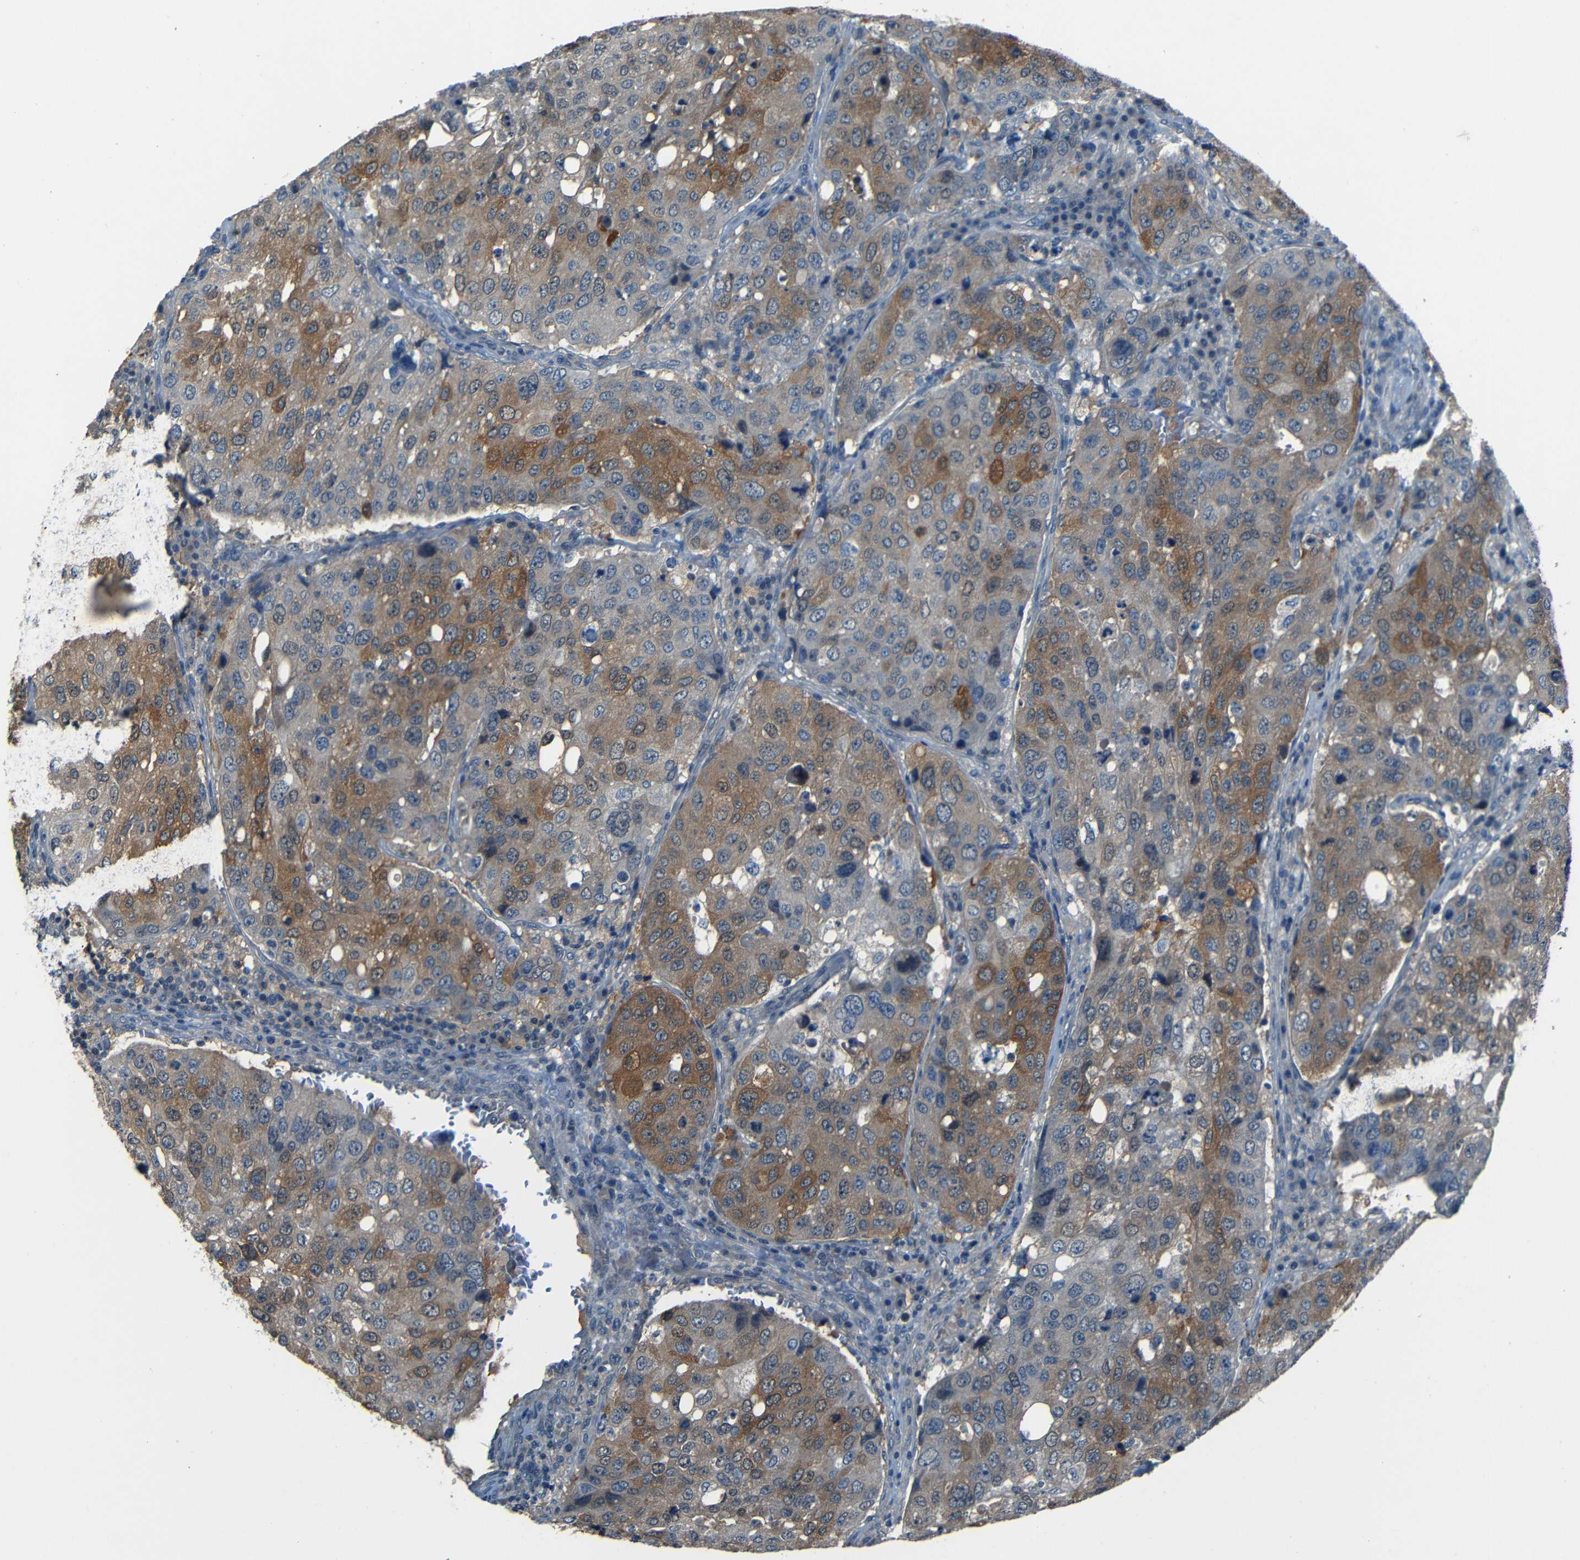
{"staining": {"intensity": "moderate", "quantity": "25%-75%", "location": "cytoplasmic/membranous"}, "tissue": "urothelial cancer", "cell_type": "Tumor cells", "image_type": "cancer", "snomed": [{"axis": "morphology", "description": "Urothelial carcinoma, High grade"}, {"axis": "topography", "description": "Lymph node"}, {"axis": "topography", "description": "Urinary bladder"}], "caption": "DAB immunohistochemical staining of urothelial cancer shows moderate cytoplasmic/membranous protein positivity in approximately 25%-75% of tumor cells. The protein is shown in brown color, while the nuclei are stained blue.", "gene": "SLA", "patient": {"sex": "male", "age": 51}}